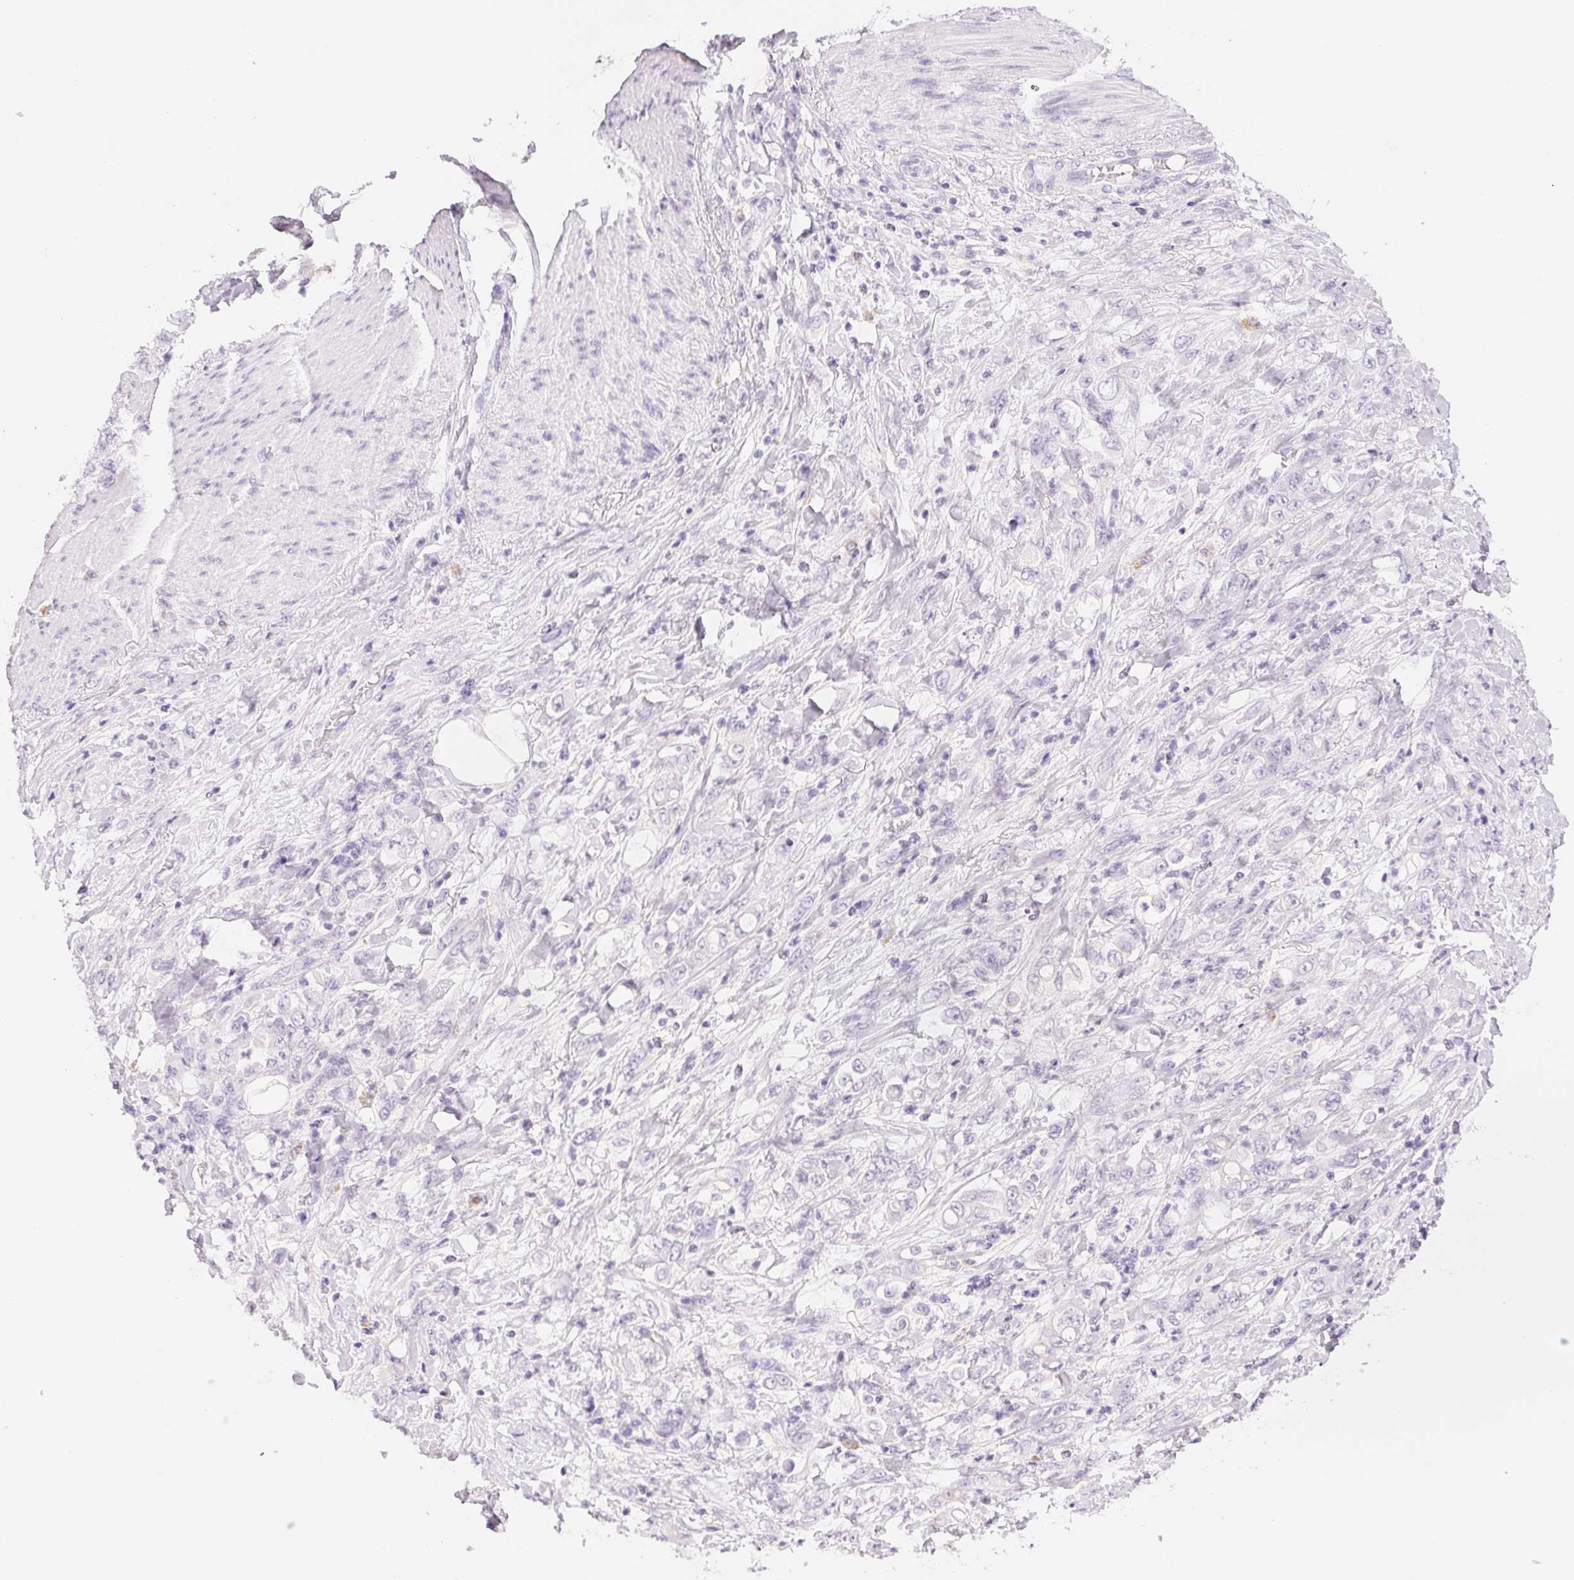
{"staining": {"intensity": "negative", "quantity": "none", "location": "none"}, "tissue": "stomach cancer", "cell_type": "Tumor cells", "image_type": "cancer", "snomed": [{"axis": "morphology", "description": "Adenocarcinoma, NOS"}, {"axis": "topography", "description": "Stomach"}], "caption": "DAB immunohistochemical staining of human stomach cancer demonstrates no significant staining in tumor cells.", "gene": "SLC5A2", "patient": {"sex": "female", "age": 79}}